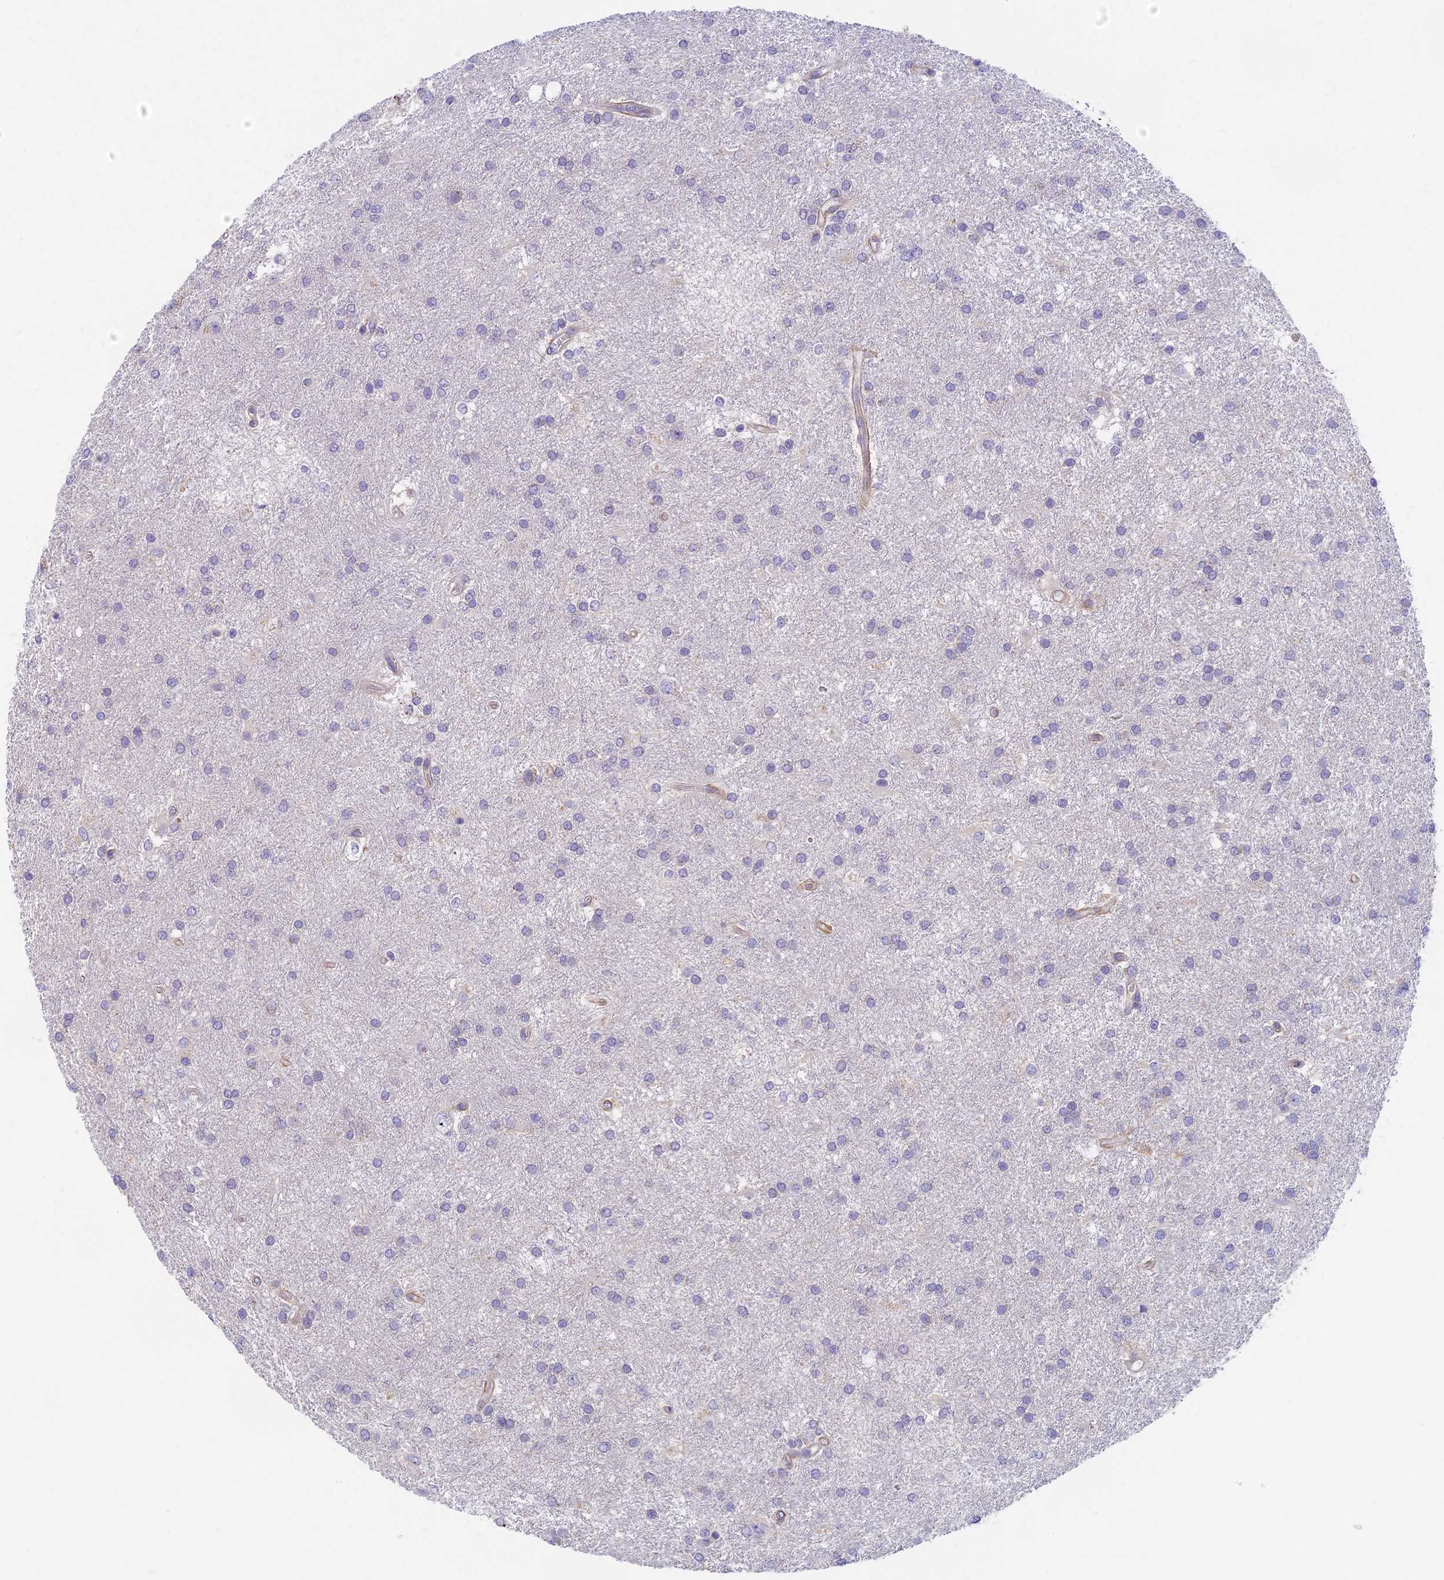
{"staining": {"intensity": "negative", "quantity": "none", "location": "none"}, "tissue": "glioma", "cell_type": "Tumor cells", "image_type": "cancer", "snomed": [{"axis": "morphology", "description": "Glioma, malignant, Low grade"}, {"axis": "topography", "description": "Brain"}], "caption": "High power microscopy micrograph of an IHC histopathology image of malignant glioma (low-grade), revealing no significant positivity in tumor cells.", "gene": "AP4E1", "patient": {"sex": "male", "age": 66}}